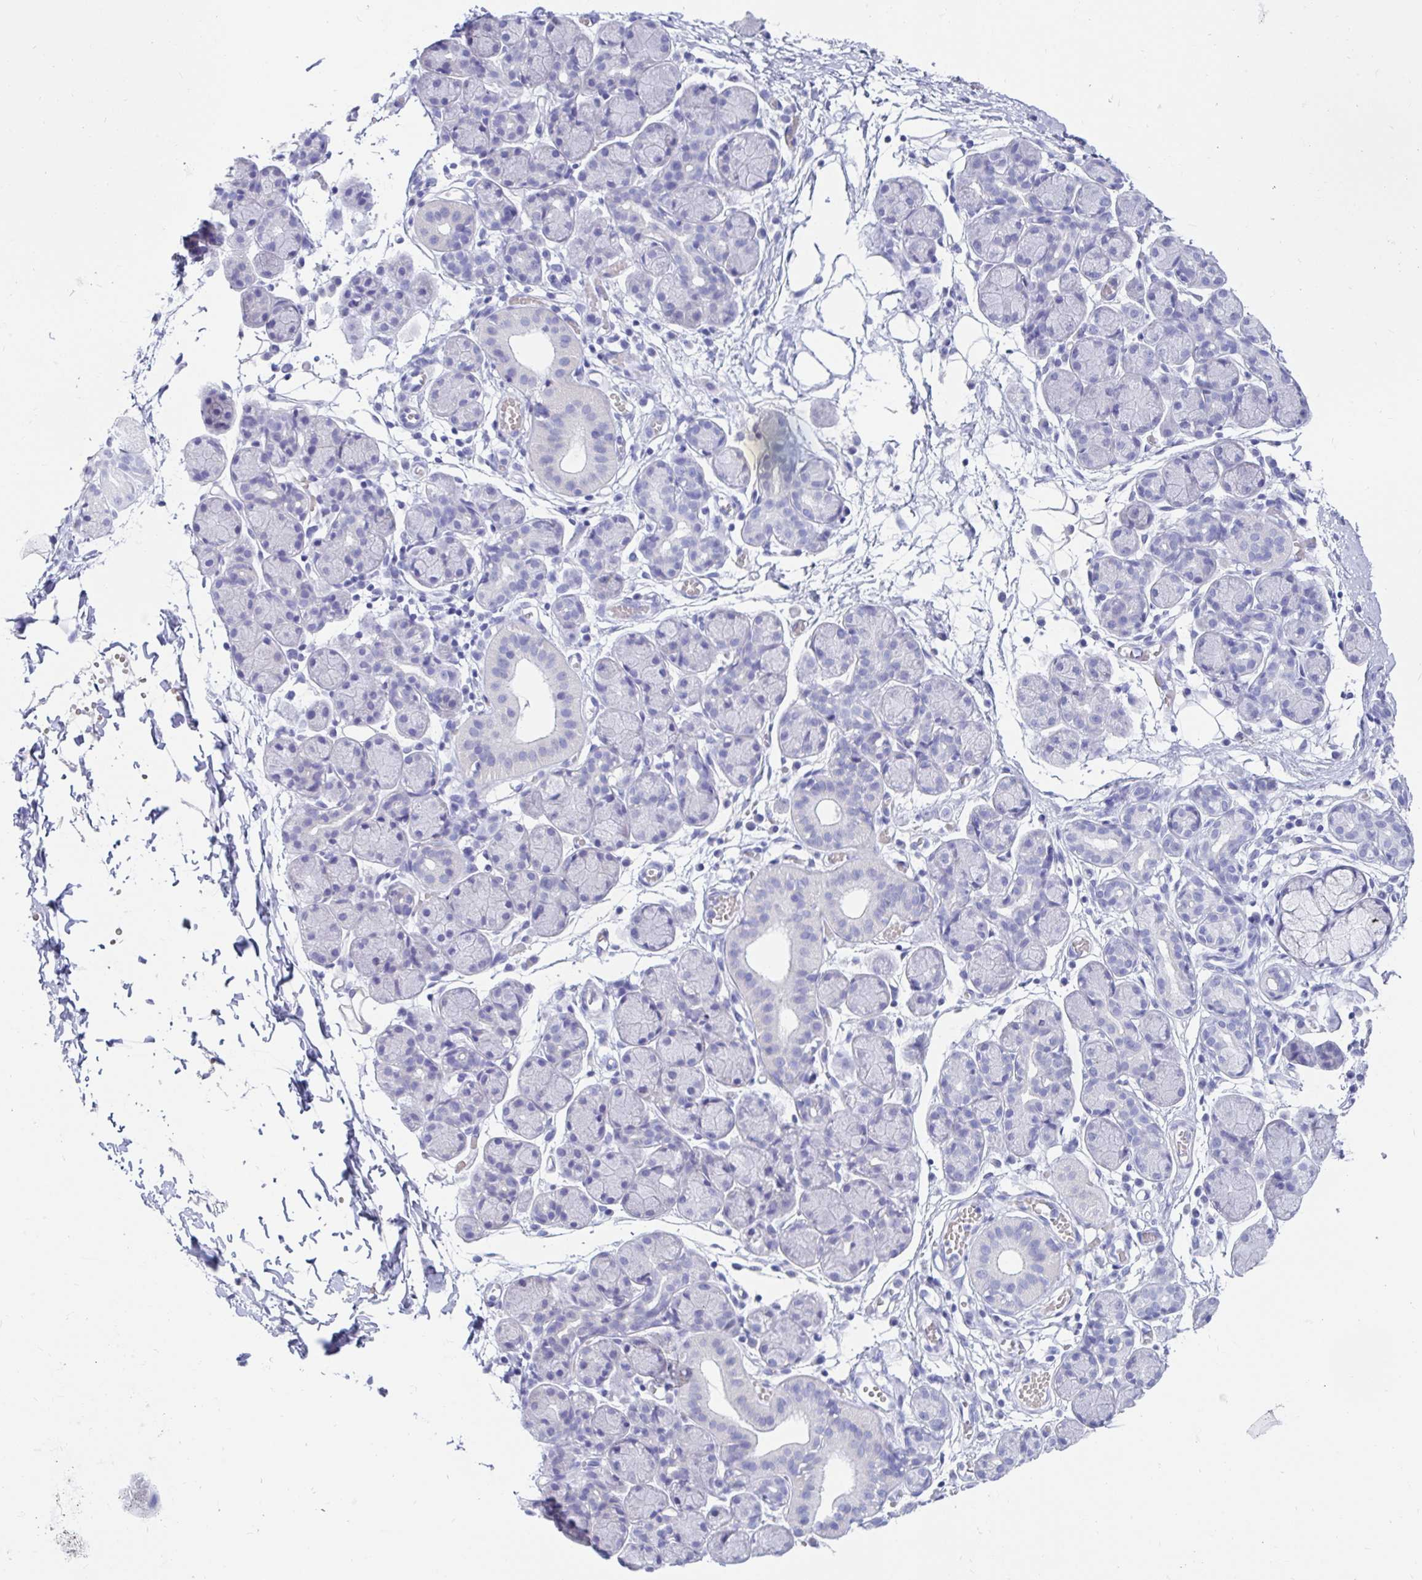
{"staining": {"intensity": "negative", "quantity": "none", "location": "none"}, "tissue": "salivary gland", "cell_type": "Glandular cells", "image_type": "normal", "snomed": [{"axis": "morphology", "description": "Normal tissue, NOS"}, {"axis": "morphology", "description": "Inflammation, NOS"}, {"axis": "topography", "description": "Lymph node"}, {"axis": "topography", "description": "Salivary gland"}], "caption": "IHC micrograph of unremarkable salivary gland stained for a protein (brown), which exhibits no staining in glandular cells.", "gene": "ZPBP2", "patient": {"sex": "male", "age": 3}}